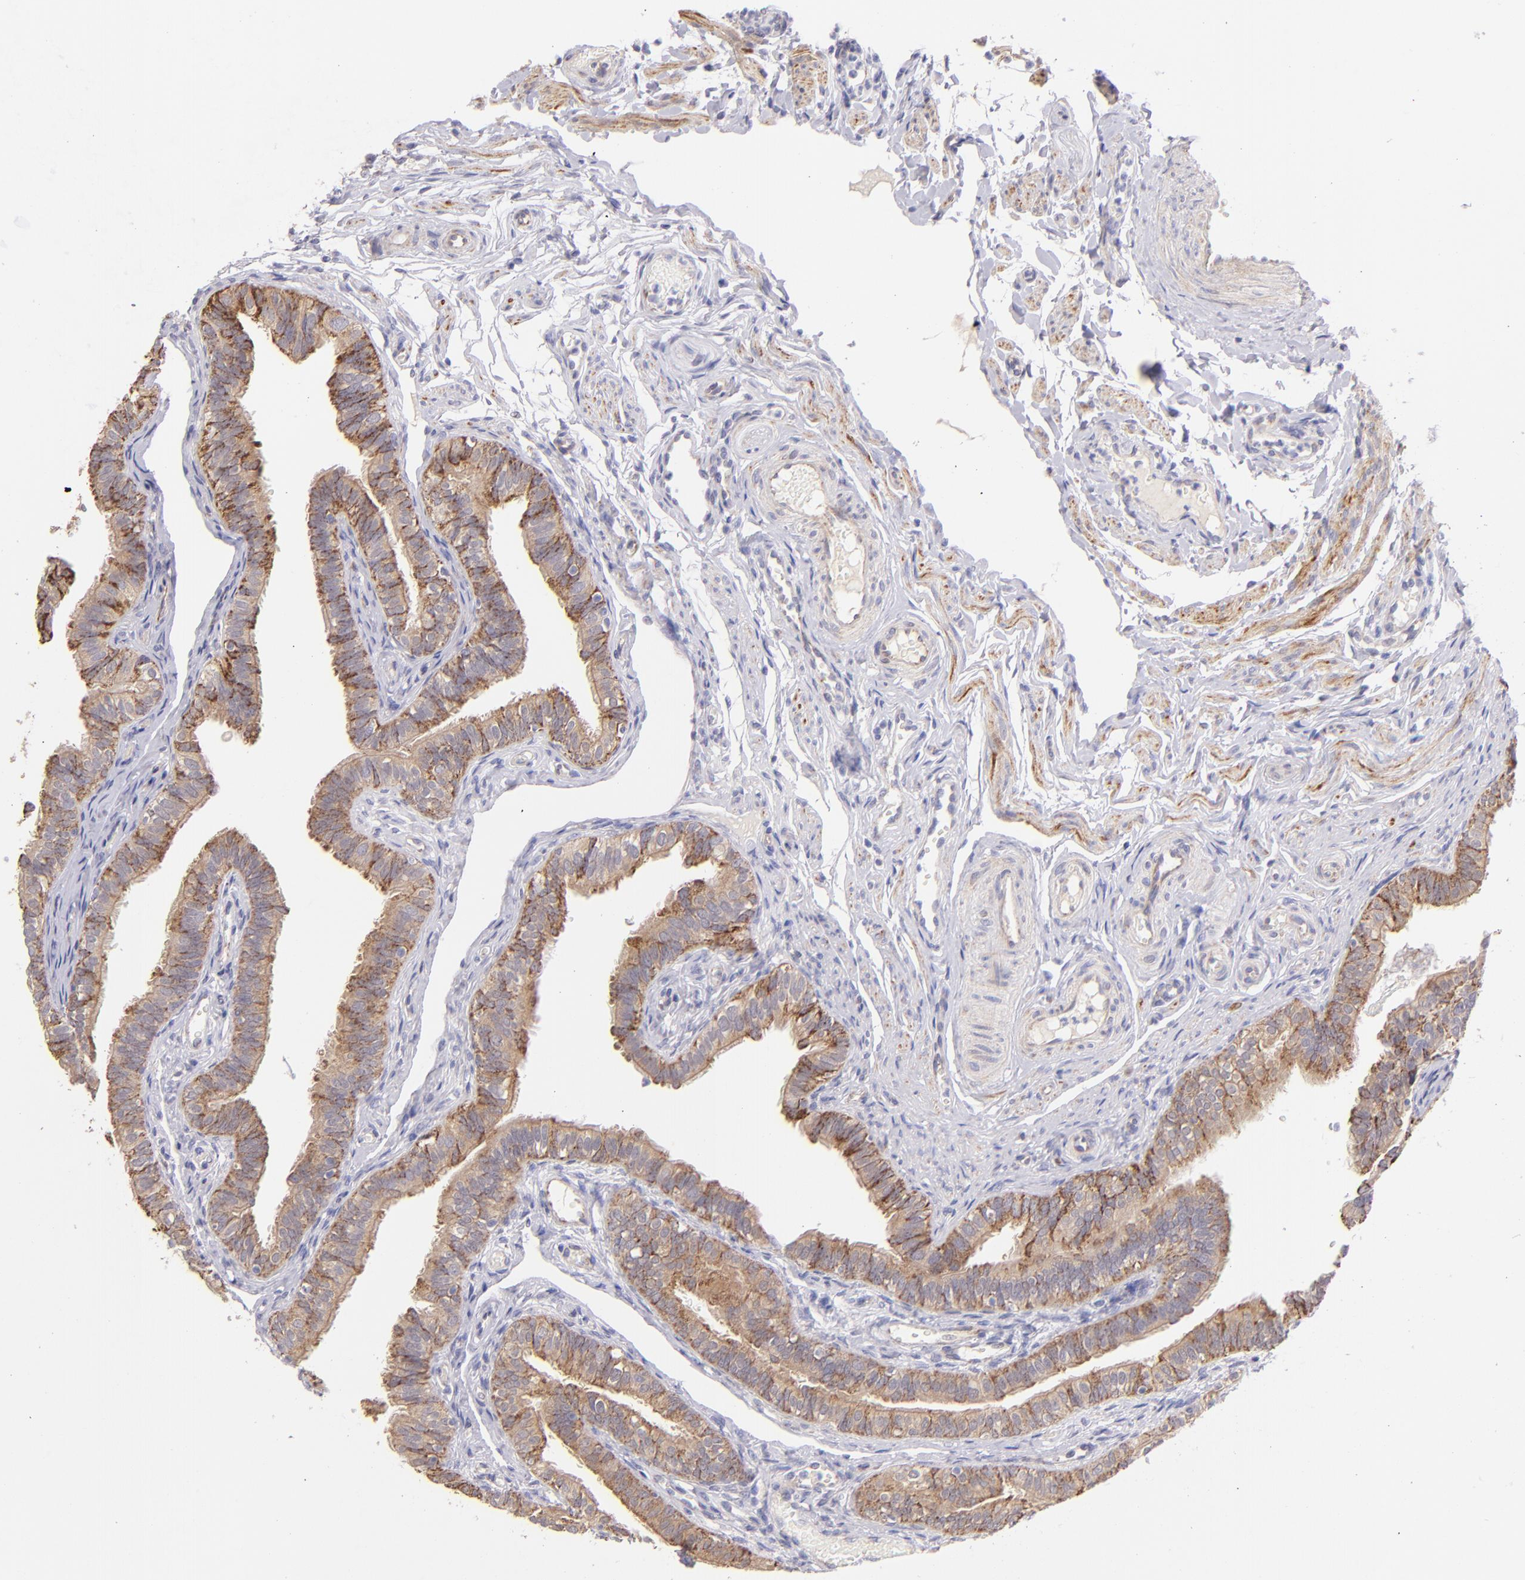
{"staining": {"intensity": "moderate", "quantity": ">75%", "location": "cytoplasmic/membranous"}, "tissue": "fallopian tube", "cell_type": "Glandular cells", "image_type": "normal", "snomed": [{"axis": "morphology", "description": "Normal tissue, NOS"}, {"axis": "morphology", "description": "Dermoid, NOS"}, {"axis": "topography", "description": "Fallopian tube"}], "caption": "Immunohistochemical staining of normal human fallopian tube displays medium levels of moderate cytoplasmic/membranous positivity in approximately >75% of glandular cells. (IHC, brightfield microscopy, high magnification).", "gene": "SH2D4A", "patient": {"sex": "female", "age": 33}}